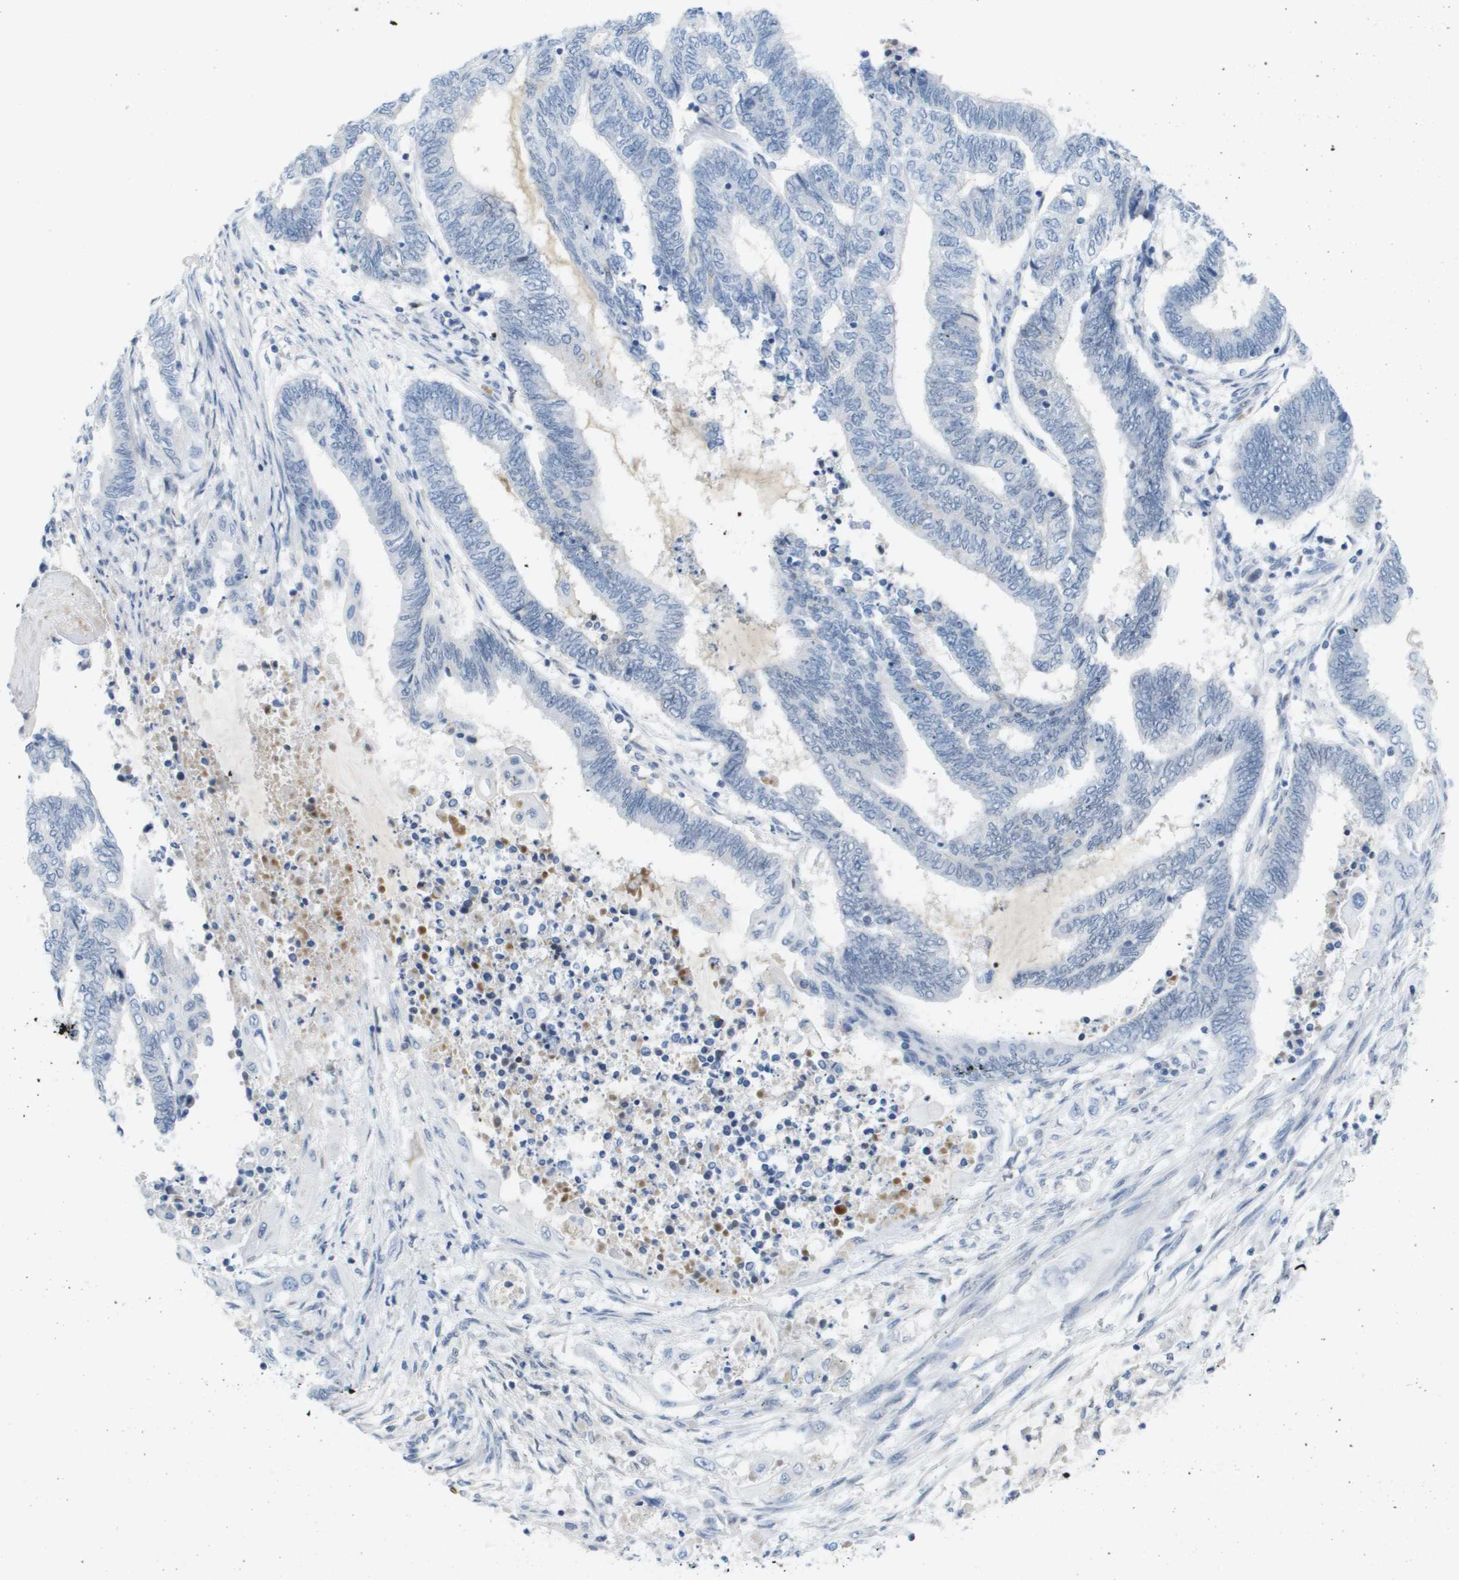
{"staining": {"intensity": "negative", "quantity": "none", "location": "none"}, "tissue": "endometrial cancer", "cell_type": "Tumor cells", "image_type": "cancer", "snomed": [{"axis": "morphology", "description": "Adenocarcinoma, NOS"}, {"axis": "topography", "description": "Uterus"}, {"axis": "topography", "description": "Endometrium"}], "caption": "A histopathology image of endometrial cancer stained for a protein shows no brown staining in tumor cells.", "gene": "TP53RK", "patient": {"sex": "female", "age": 70}}